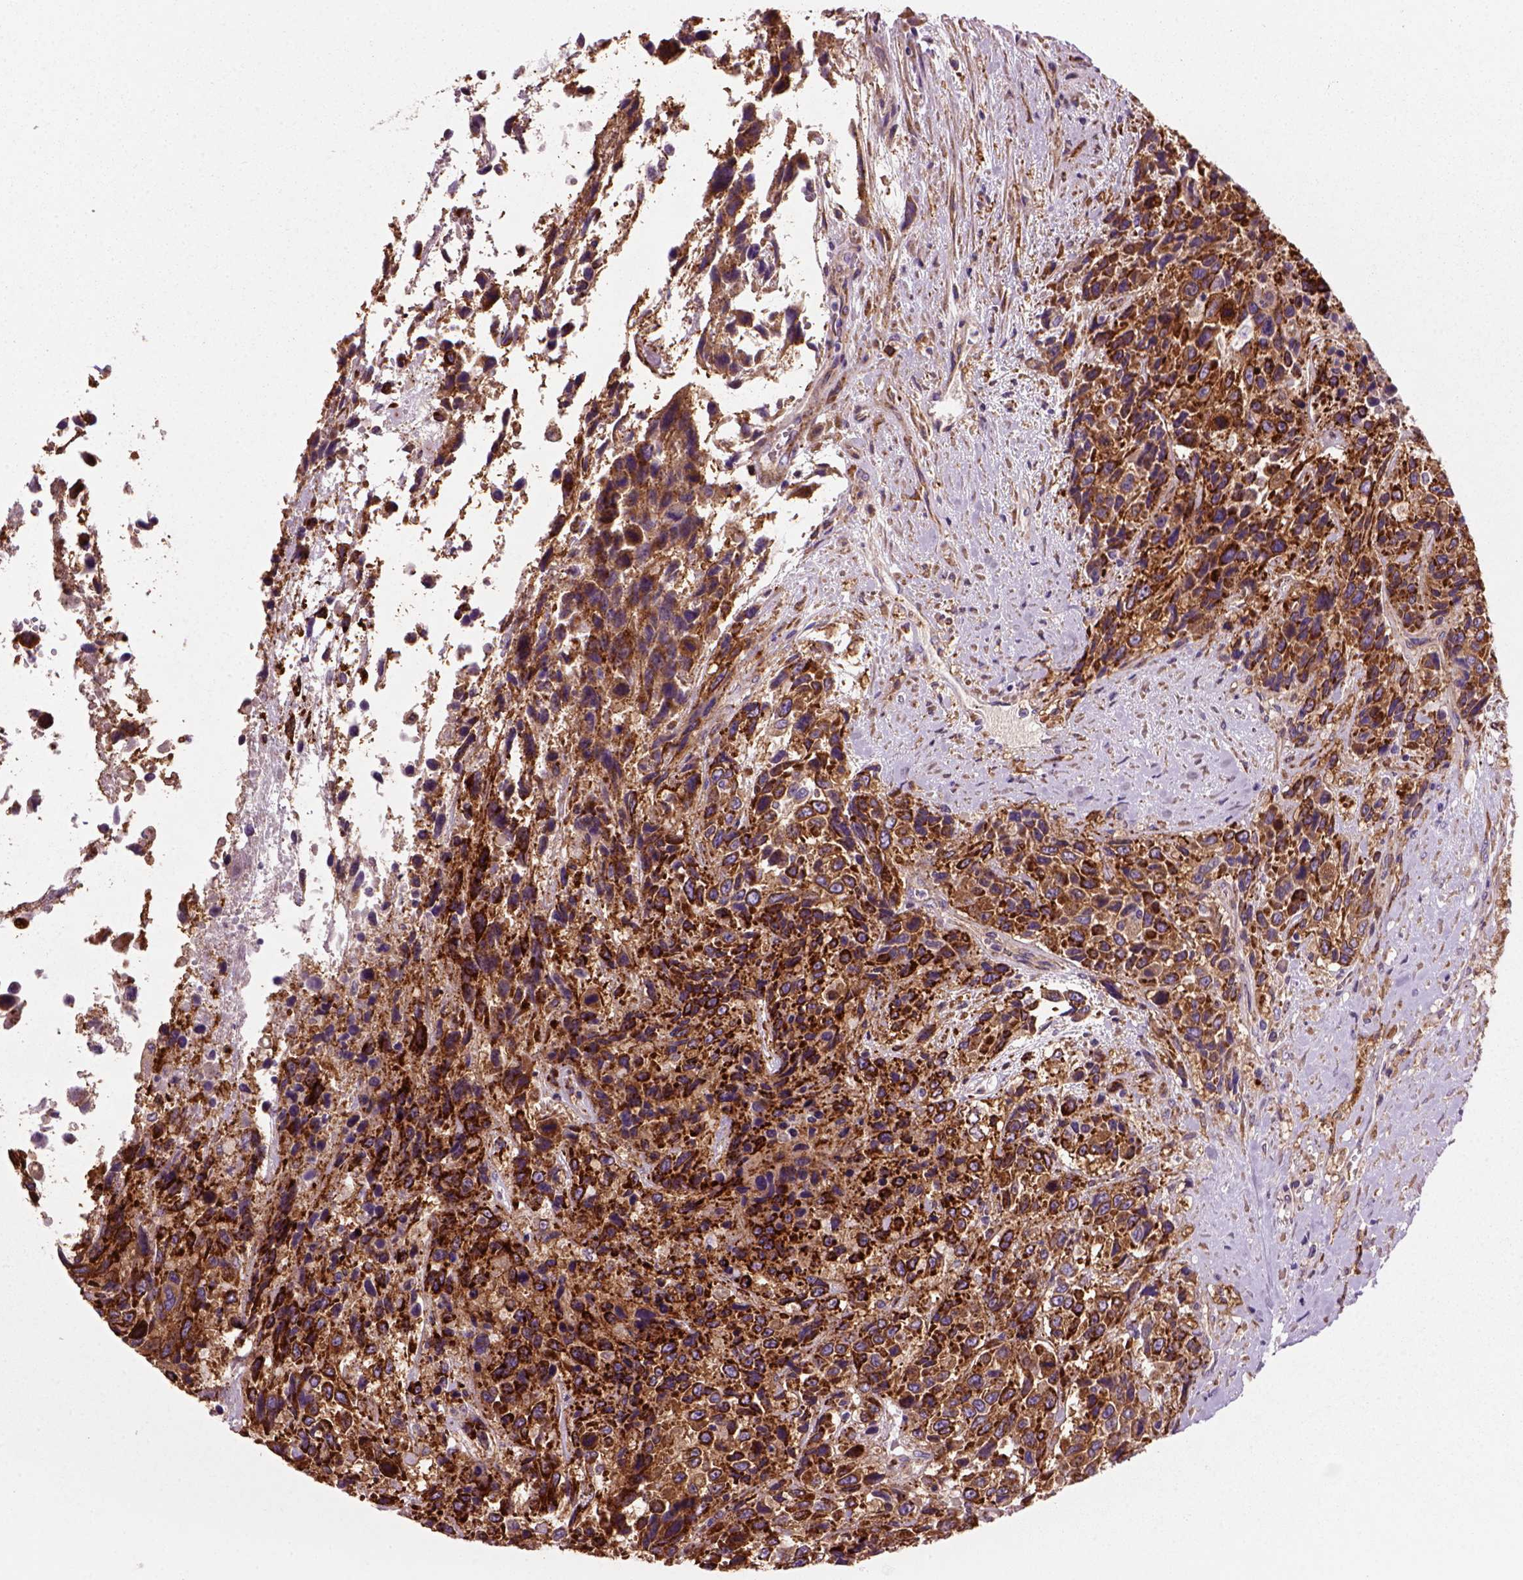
{"staining": {"intensity": "strong", "quantity": ">75%", "location": "cytoplasmic/membranous"}, "tissue": "urothelial cancer", "cell_type": "Tumor cells", "image_type": "cancer", "snomed": [{"axis": "morphology", "description": "Urothelial carcinoma, High grade"}, {"axis": "topography", "description": "Urinary bladder"}], "caption": "Immunohistochemistry (IHC) histopathology image of high-grade urothelial carcinoma stained for a protein (brown), which reveals high levels of strong cytoplasmic/membranous positivity in approximately >75% of tumor cells.", "gene": "MARCKS", "patient": {"sex": "female", "age": 70}}